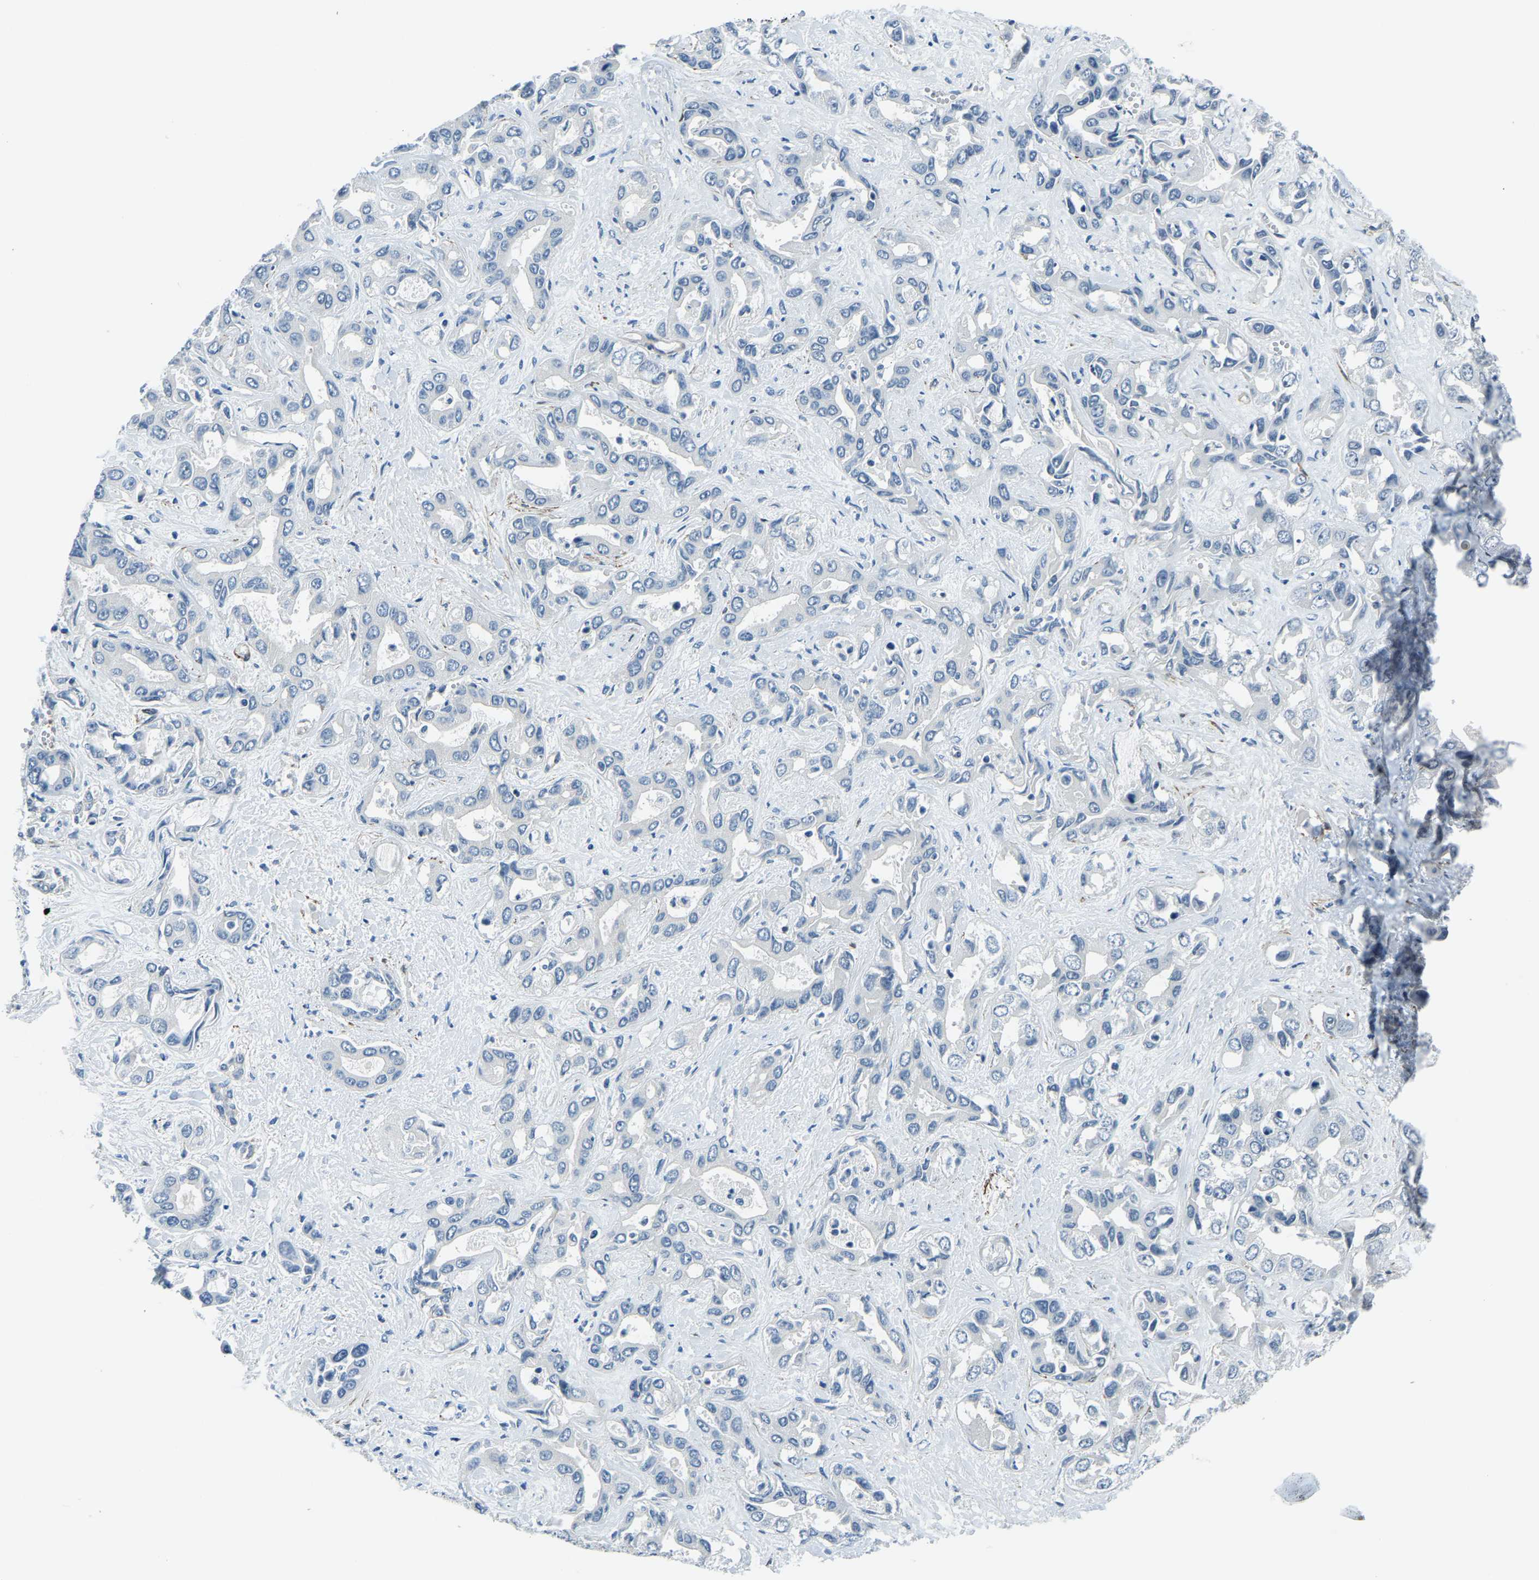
{"staining": {"intensity": "negative", "quantity": "none", "location": "none"}, "tissue": "liver cancer", "cell_type": "Tumor cells", "image_type": "cancer", "snomed": [{"axis": "morphology", "description": "Cholangiocarcinoma"}, {"axis": "topography", "description": "Liver"}], "caption": "Tumor cells are negative for protein expression in human liver cancer (cholangiocarcinoma).", "gene": "PRCC", "patient": {"sex": "female", "age": 52}}